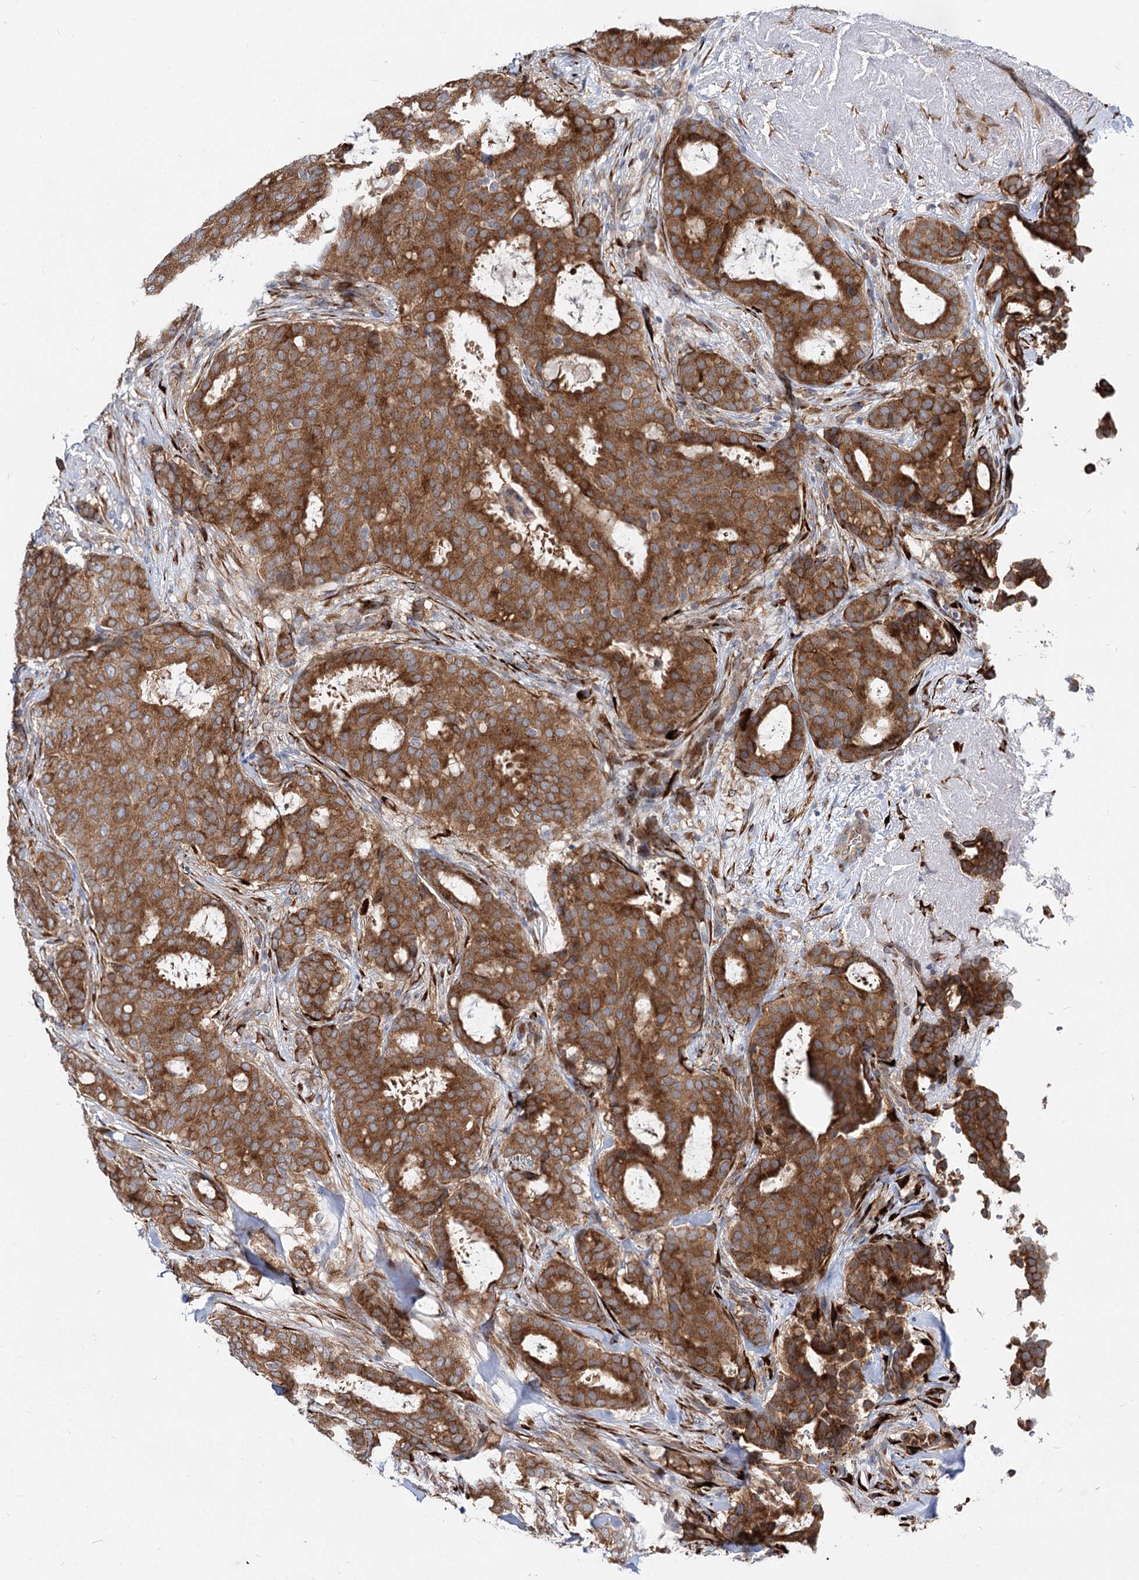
{"staining": {"intensity": "strong", "quantity": ">75%", "location": "cytoplasmic/membranous"}, "tissue": "breast cancer", "cell_type": "Tumor cells", "image_type": "cancer", "snomed": [{"axis": "morphology", "description": "Duct carcinoma"}, {"axis": "topography", "description": "Breast"}], "caption": "Protein staining of breast cancer (infiltrating ductal carcinoma) tissue displays strong cytoplasmic/membranous positivity in approximately >75% of tumor cells. (DAB IHC with brightfield microscopy, high magnification).", "gene": "SPART", "patient": {"sex": "female", "age": 75}}